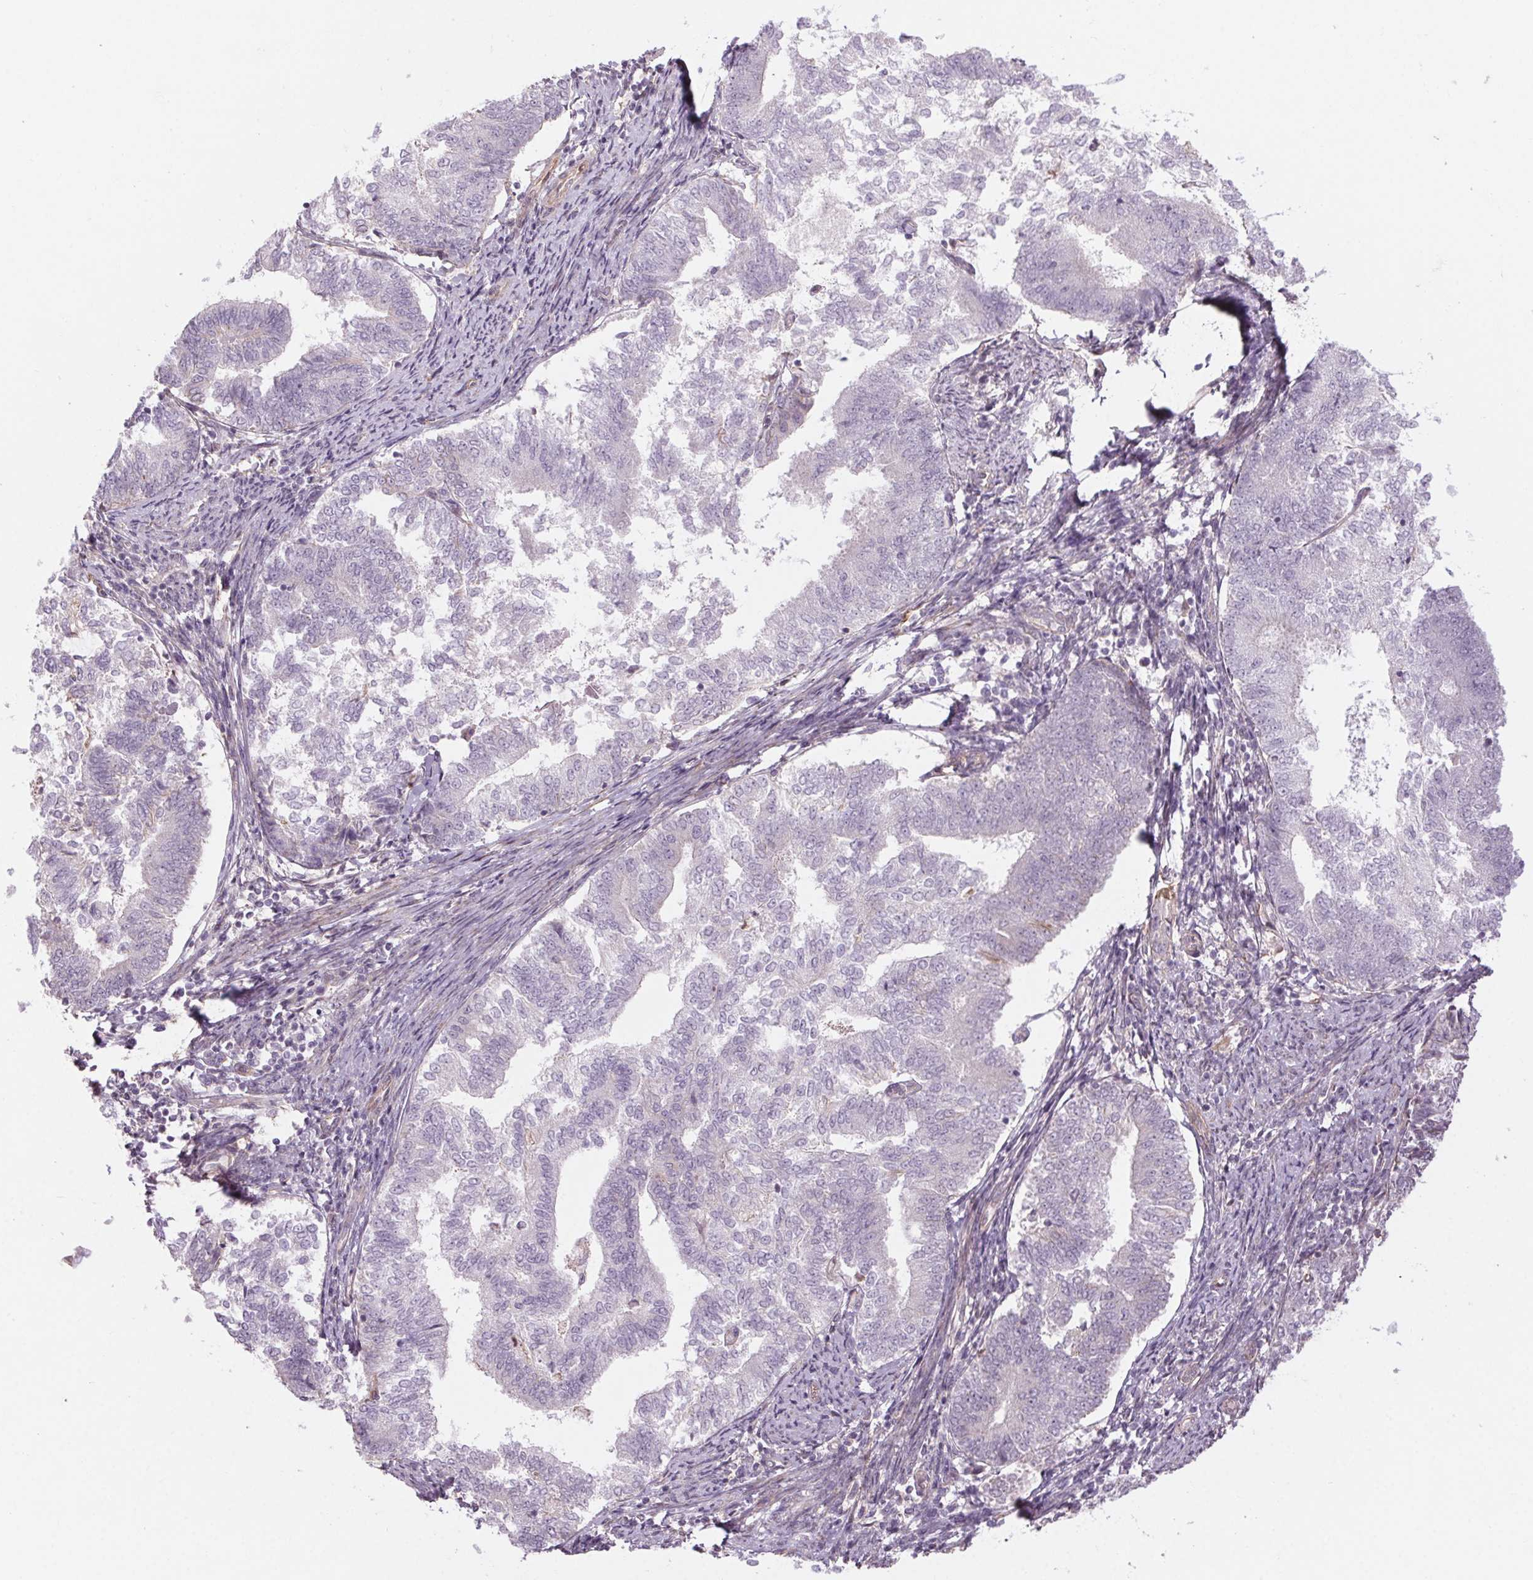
{"staining": {"intensity": "negative", "quantity": "none", "location": "none"}, "tissue": "endometrial cancer", "cell_type": "Tumor cells", "image_type": "cancer", "snomed": [{"axis": "morphology", "description": "Adenocarcinoma, NOS"}, {"axis": "topography", "description": "Endometrium"}], "caption": "High magnification brightfield microscopy of endometrial cancer stained with DAB (3,3'-diaminobenzidine) (brown) and counterstained with hematoxylin (blue): tumor cells show no significant positivity.", "gene": "CCSER1", "patient": {"sex": "female", "age": 65}}